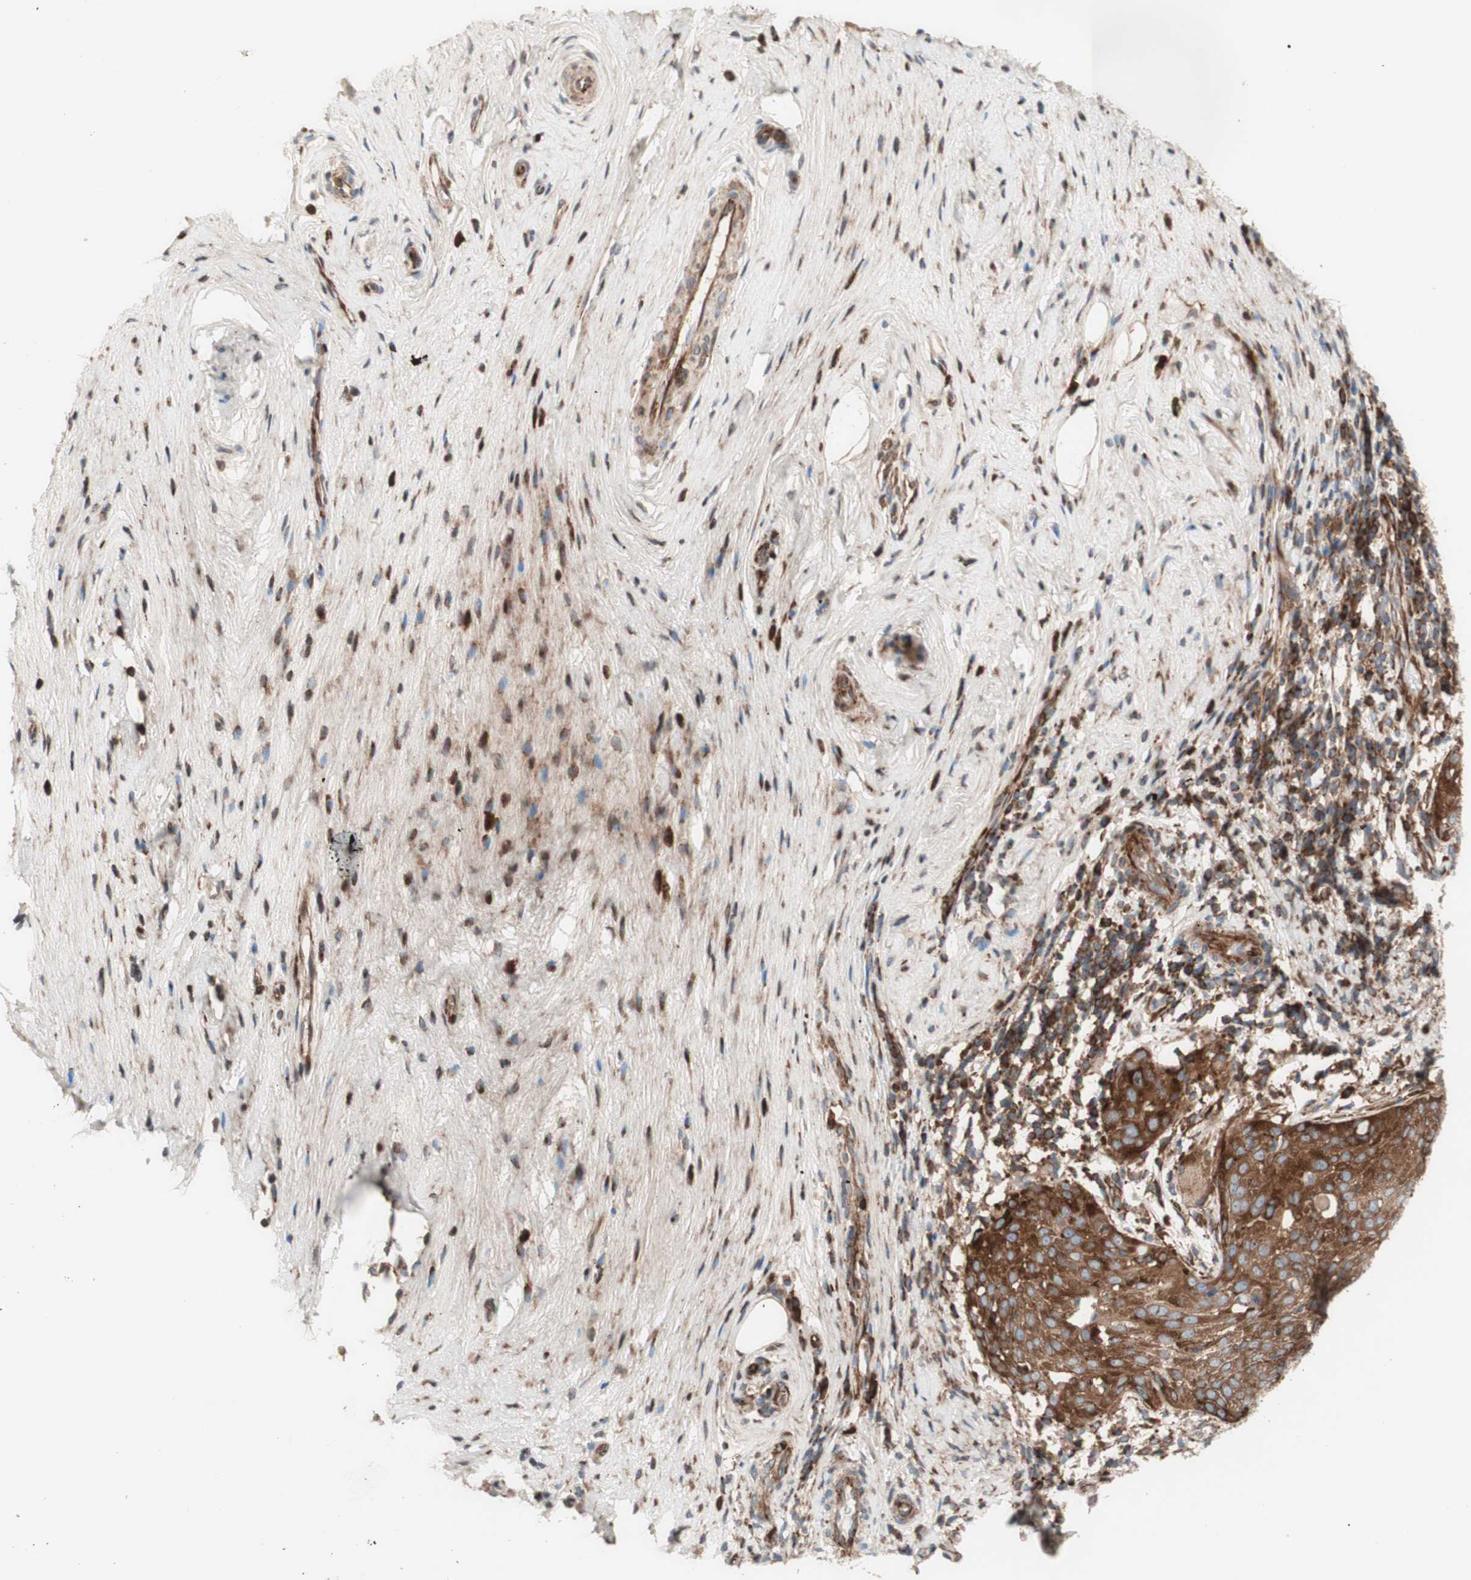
{"staining": {"intensity": "moderate", "quantity": ">75%", "location": "cytoplasmic/membranous"}, "tissue": "cervical cancer", "cell_type": "Tumor cells", "image_type": "cancer", "snomed": [{"axis": "morphology", "description": "Squamous cell carcinoma, NOS"}, {"axis": "topography", "description": "Cervix"}], "caption": "IHC histopathology image of neoplastic tissue: human cervical cancer (squamous cell carcinoma) stained using immunohistochemistry displays medium levels of moderate protein expression localized specifically in the cytoplasmic/membranous of tumor cells, appearing as a cytoplasmic/membranous brown color.", "gene": "CCN4", "patient": {"sex": "female", "age": 51}}